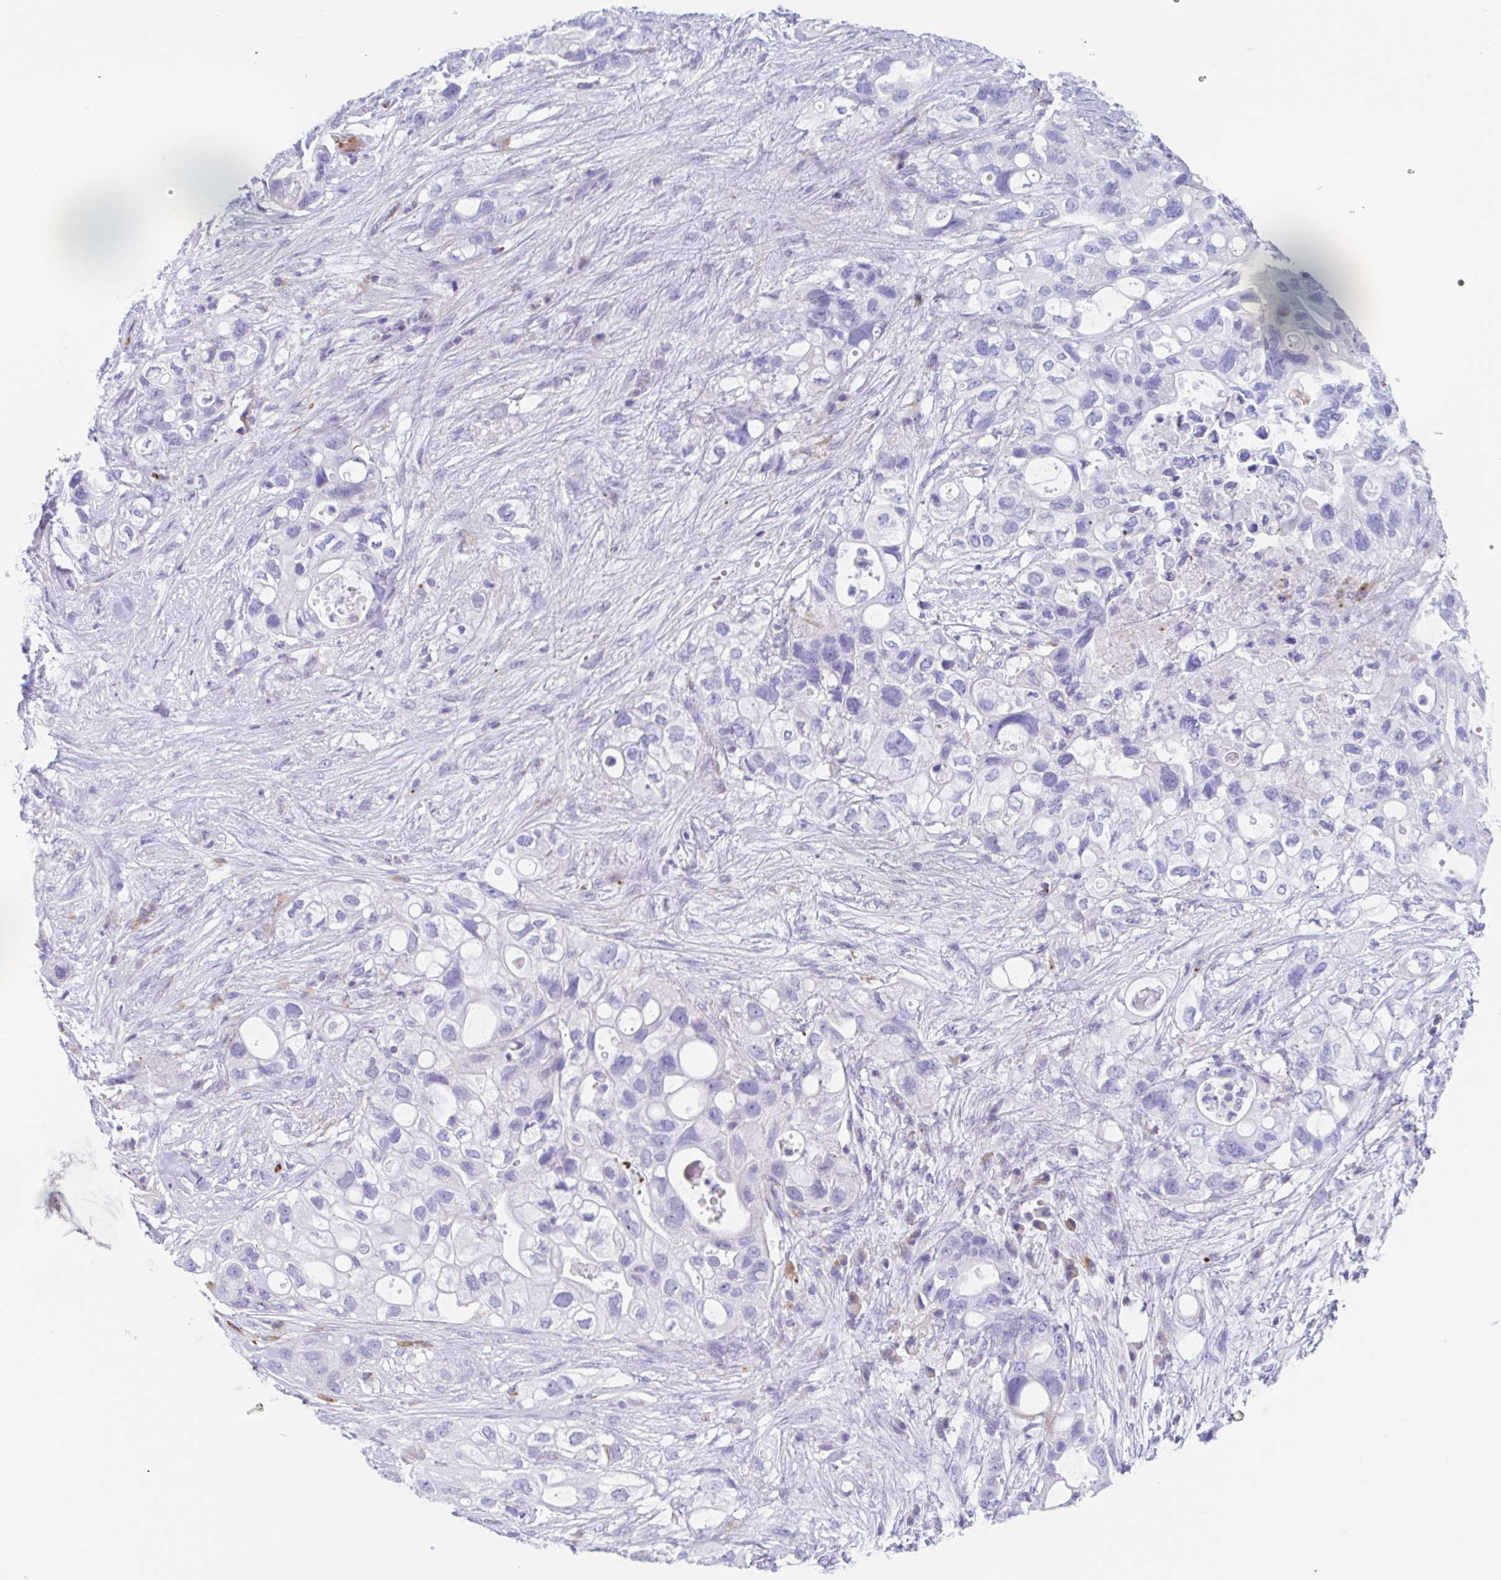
{"staining": {"intensity": "negative", "quantity": "none", "location": "none"}, "tissue": "pancreatic cancer", "cell_type": "Tumor cells", "image_type": "cancer", "snomed": [{"axis": "morphology", "description": "Adenocarcinoma, NOS"}, {"axis": "topography", "description": "Pancreas"}], "caption": "Image shows no significant protein expression in tumor cells of pancreatic cancer.", "gene": "ANKRD9", "patient": {"sex": "female", "age": 72}}